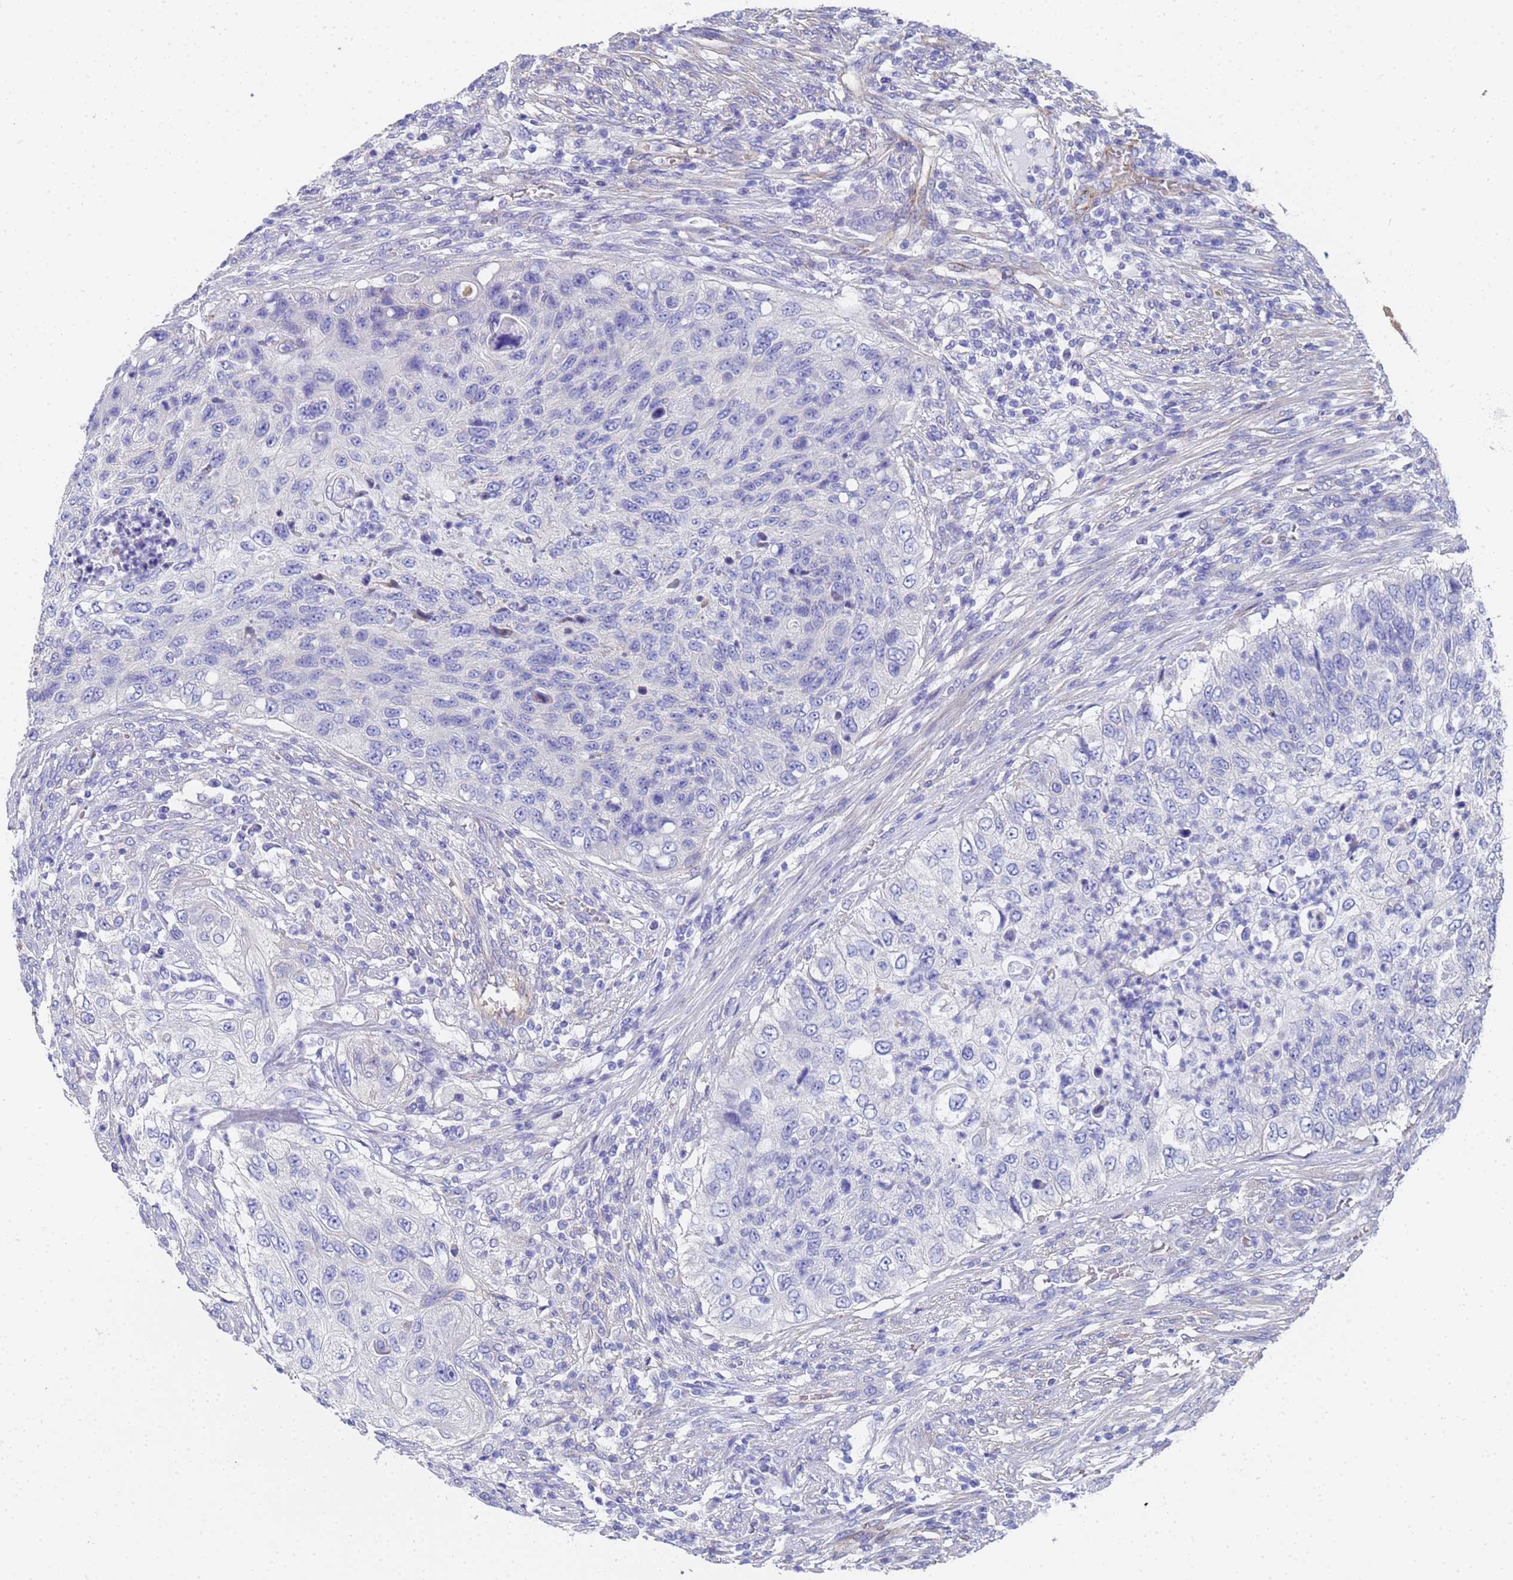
{"staining": {"intensity": "negative", "quantity": "none", "location": "none"}, "tissue": "urothelial cancer", "cell_type": "Tumor cells", "image_type": "cancer", "snomed": [{"axis": "morphology", "description": "Urothelial carcinoma, High grade"}, {"axis": "topography", "description": "Urinary bladder"}], "caption": "A high-resolution image shows IHC staining of urothelial cancer, which shows no significant expression in tumor cells. (Immunohistochemistry, brightfield microscopy, high magnification).", "gene": "TUBB1", "patient": {"sex": "female", "age": 60}}